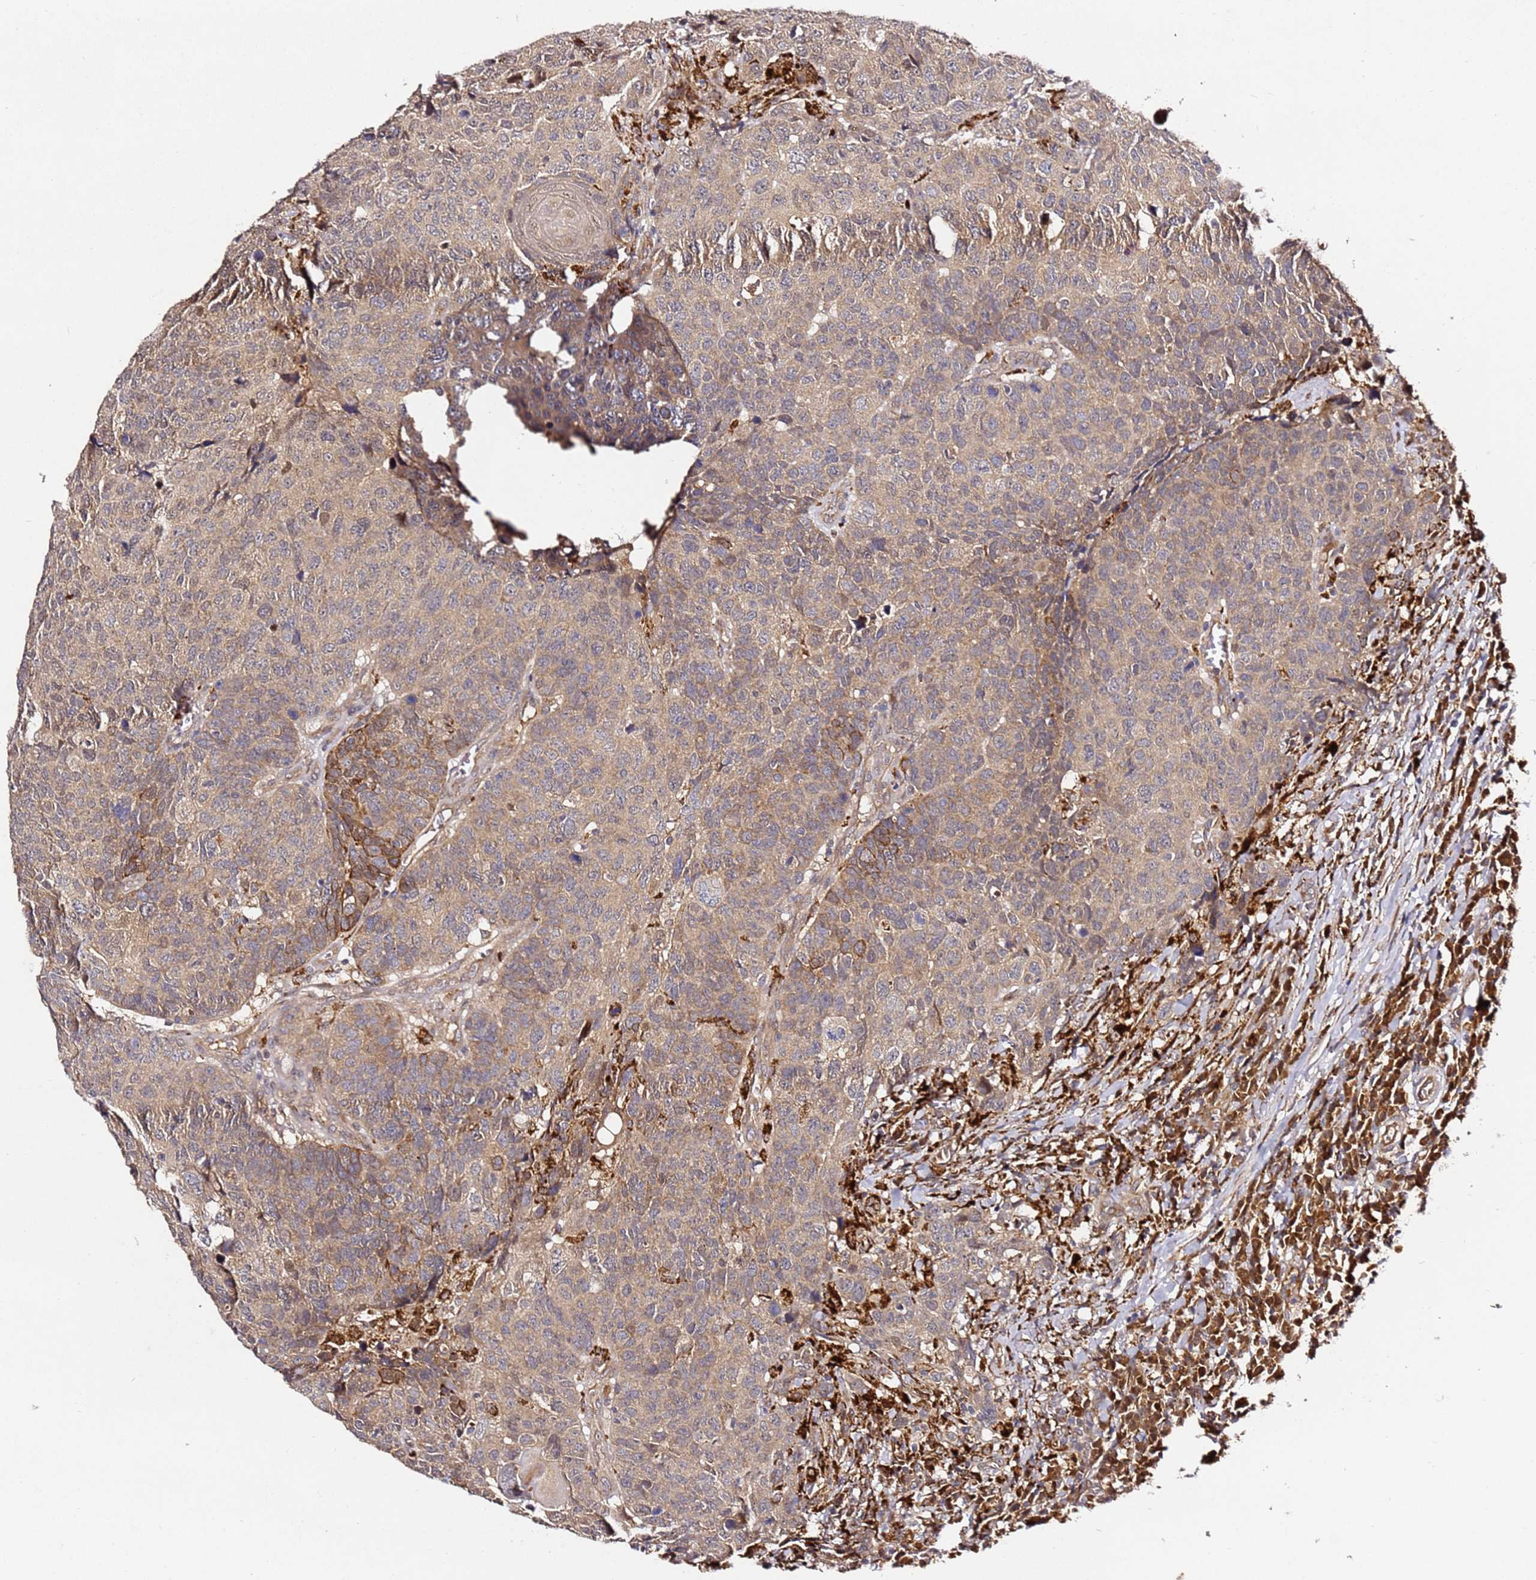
{"staining": {"intensity": "weak", "quantity": ">75%", "location": "cytoplasmic/membranous"}, "tissue": "head and neck cancer", "cell_type": "Tumor cells", "image_type": "cancer", "snomed": [{"axis": "morphology", "description": "Normal tissue, NOS"}, {"axis": "morphology", "description": "Squamous cell carcinoma, NOS"}, {"axis": "topography", "description": "Skeletal muscle"}, {"axis": "topography", "description": "Vascular tissue"}, {"axis": "topography", "description": "Peripheral nerve tissue"}, {"axis": "topography", "description": "Head-Neck"}], "caption": "High-magnification brightfield microscopy of head and neck squamous cell carcinoma stained with DAB (3,3'-diaminobenzidine) (brown) and counterstained with hematoxylin (blue). tumor cells exhibit weak cytoplasmic/membranous staining is seen in about>75% of cells.", "gene": "ALG11", "patient": {"sex": "male", "age": 66}}